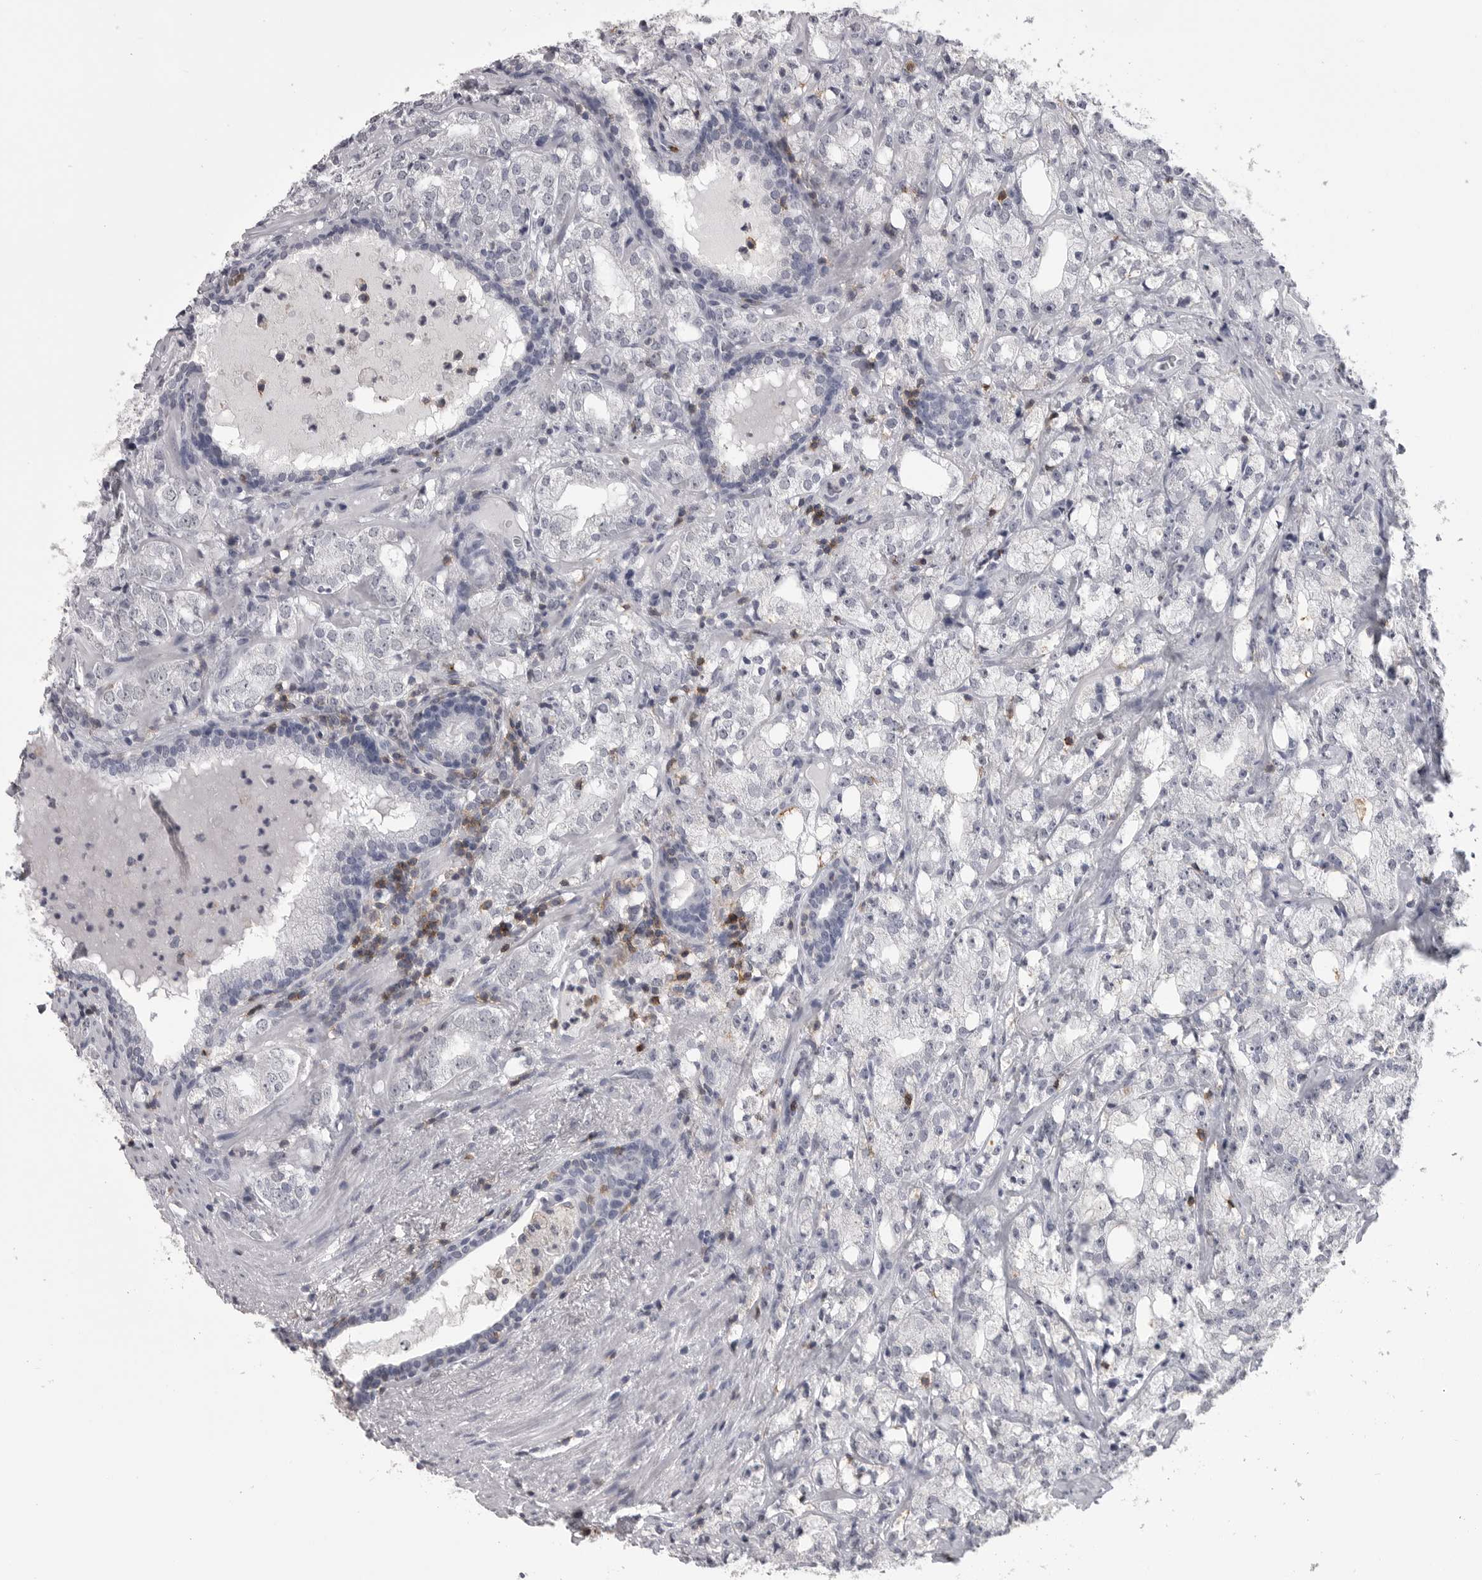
{"staining": {"intensity": "negative", "quantity": "none", "location": "none"}, "tissue": "prostate cancer", "cell_type": "Tumor cells", "image_type": "cancer", "snomed": [{"axis": "morphology", "description": "Adenocarcinoma, High grade"}, {"axis": "topography", "description": "Prostate"}], "caption": "Prostate cancer (high-grade adenocarcinoma) was stained to show a protein in brown. There is no significant staining in tumor cells.", "gene": "ITGAL", "patient": {"sex": "male", "age": 64}}